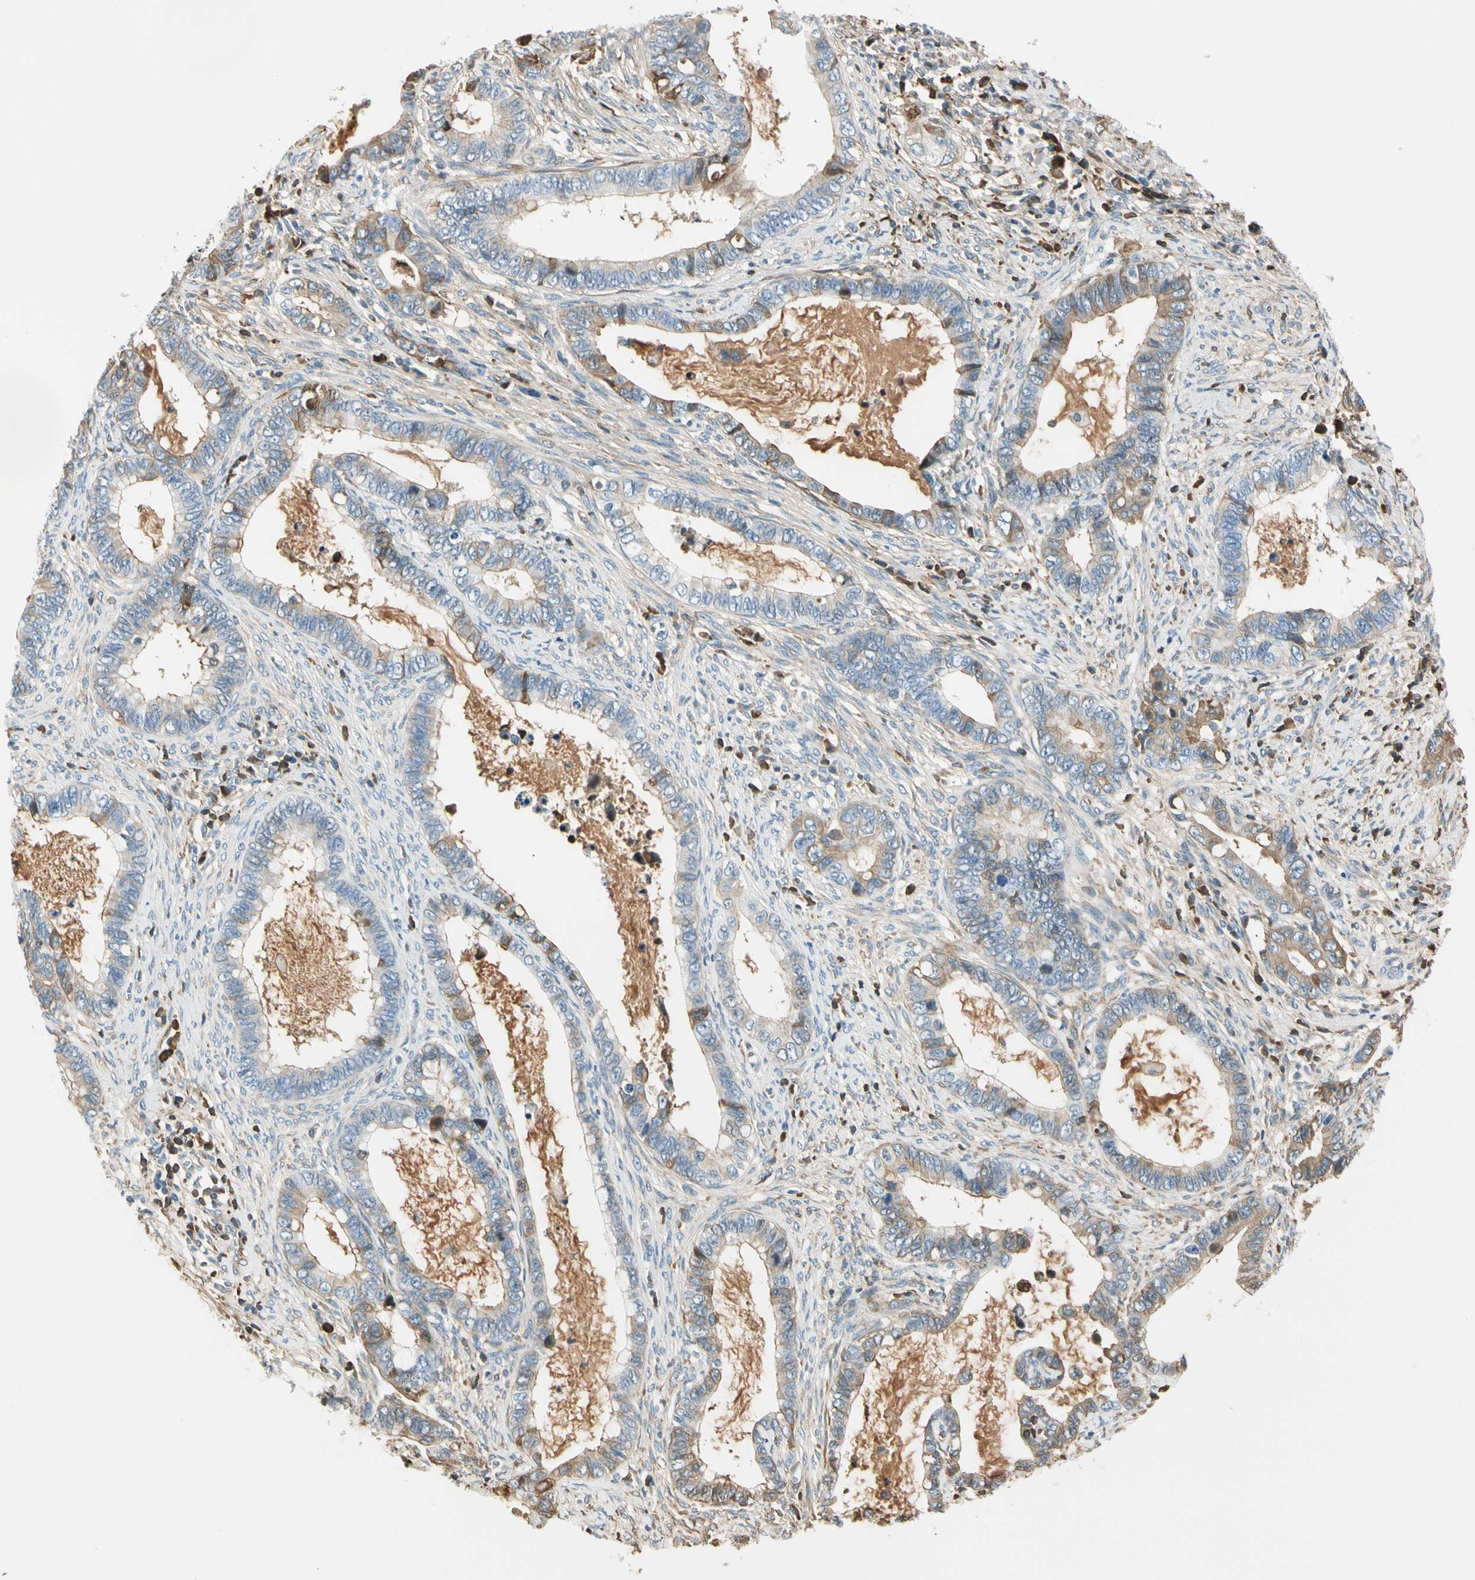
{"staining": {"intensity": "moderate", "quantity": "<25%", "location": "cytoplasmic/membranous"}, "tissue": "cervical cancer", "cell_type": "Tumor cells", "image_type": "cancer", "snomed": [{"axis": "morphology", "description": "Adenocarcinoma, NOS"}, {"axis": "topography", "description": "Cervix"}], "caption": "Immunohistochemical staining of human cervical adenocarcinoma demonstrates moderate cytoplasmic/membranous protein expression in approximately <25% of tumor cells.", "gene": "LAMB3", "patient": {"sex": "female", "age": 44}}